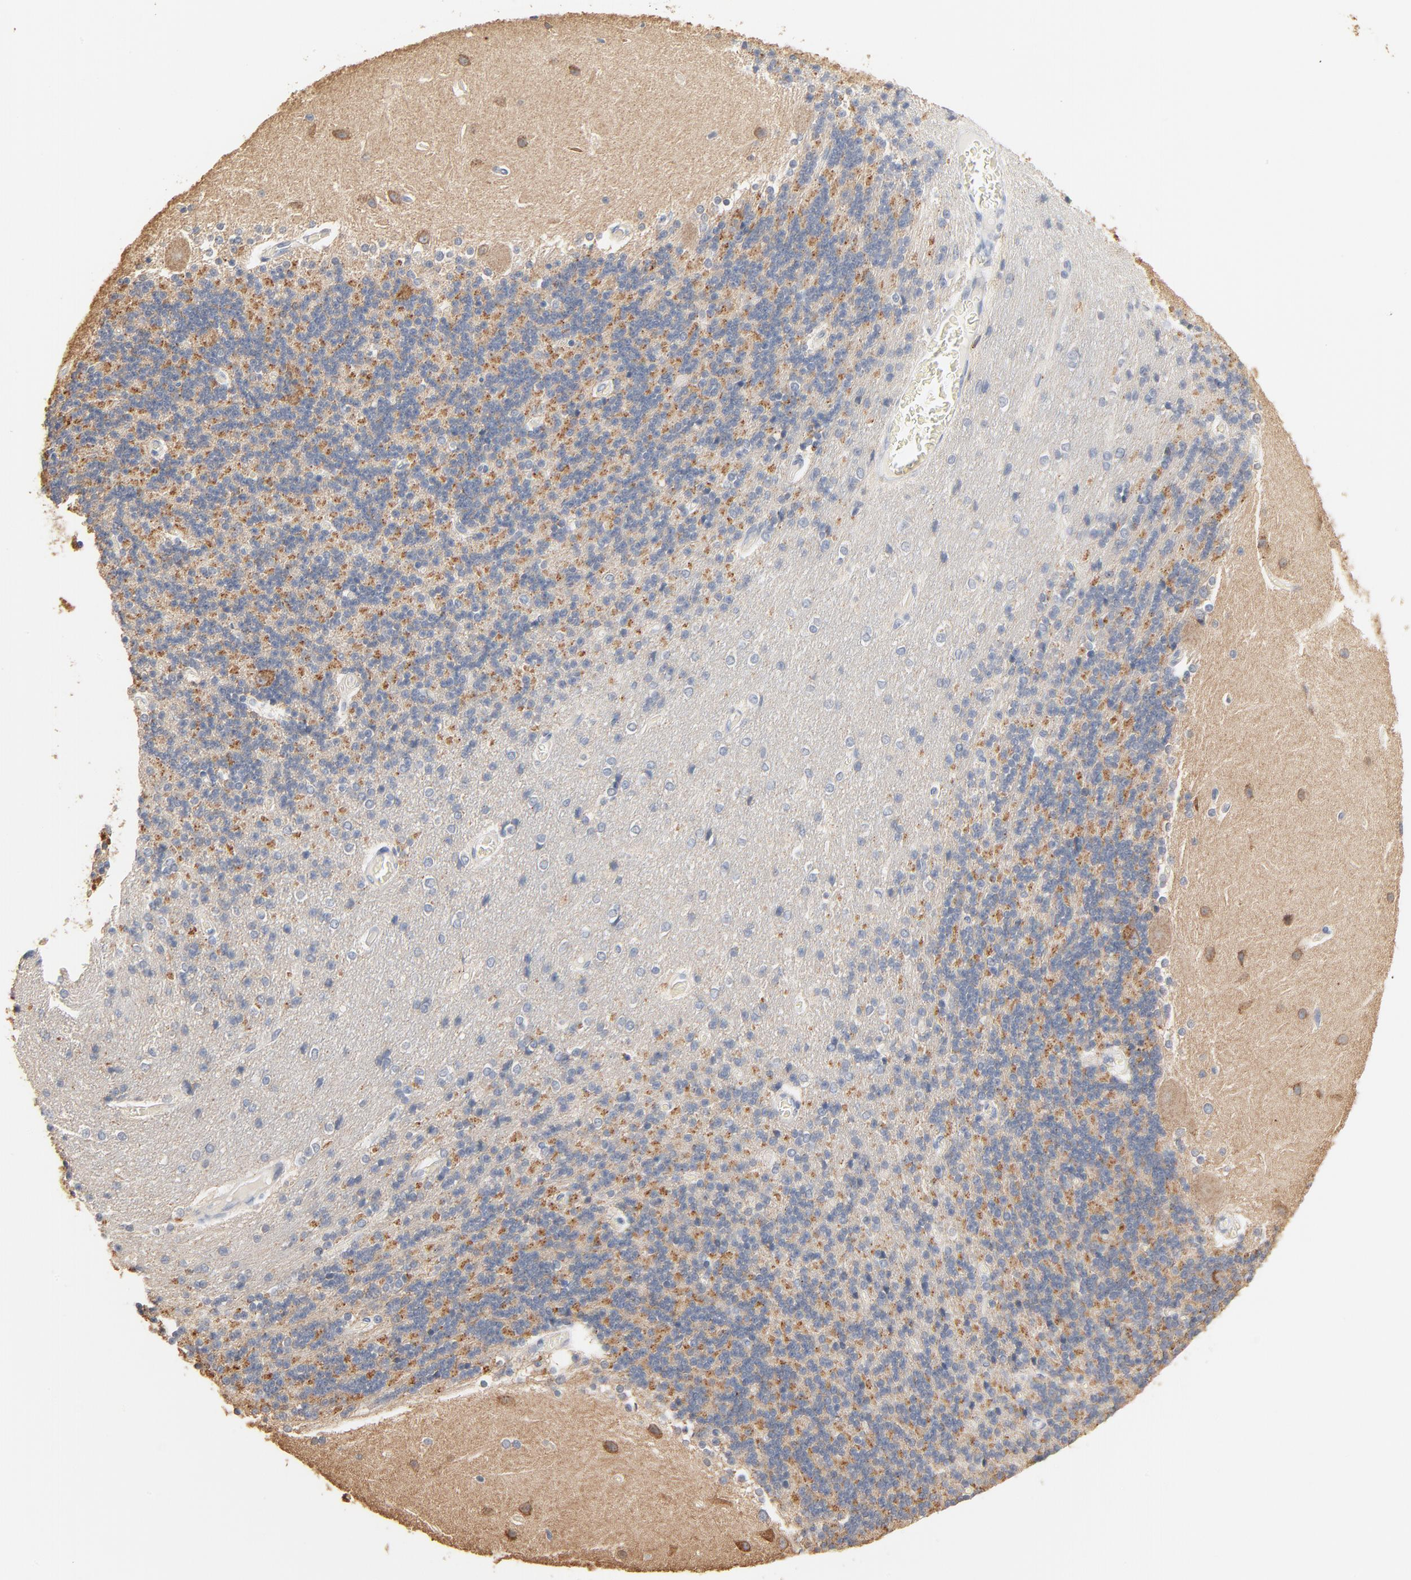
{"staining": {"intensity": "negative", "quantity": "none", "location": "none"}, "tissue": "cerebellum", "cell_type": "Cells in granular layer", "image_type": "normal", "snomed": [{"axis": "morphology", "description": "Normal tissue, NOS"}, {"axis": "topography", "description": "Cerebellum"}], "caption": "The photomicrograph shows no significant positivity in cells in granular layer of cerebellum. (IHC, brightfield microscopy, high magnification).", "gene": "ZDHHC8", "patient": {"sex": "female", "age": 54}}